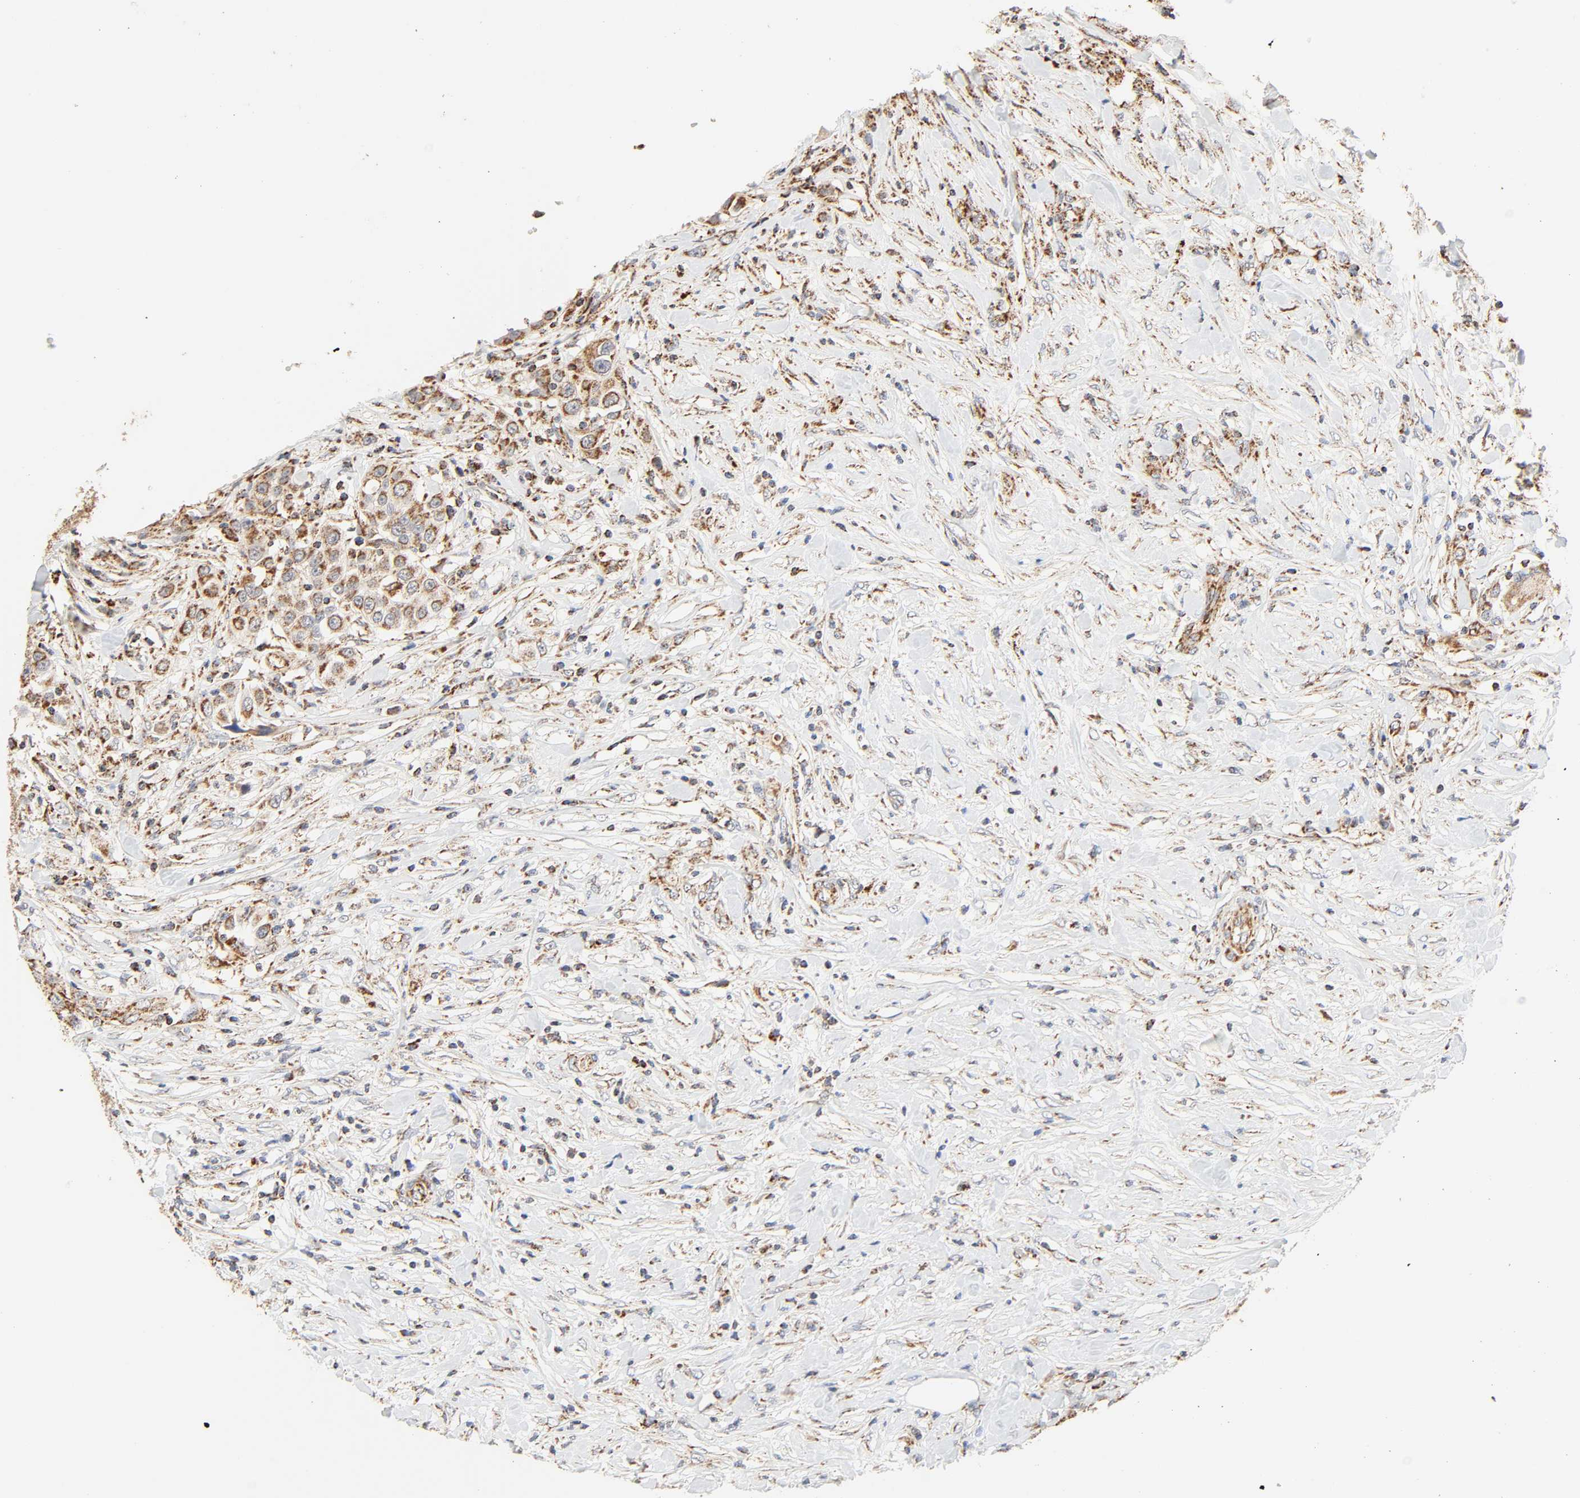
{"staining": {"intensity": "moderate", "quantity": ">75%", "location": "cytoplasmic/membranous"}, "tissue": "urothelial cancer", "cell_type": "Tumor cells", "image_type": "cancer", "snomed": [{"axis": "morphology", "description": "Urothelial carcinoma, High grade"}, {"axis": "topography", "description": "Urinary bladder"}], "caption": "Moderate cytoplasmic/membranous positivity is identified in about >75% of tumor cells in urothelial cancer. The staining is performed using DAB (3,3'-diaminobenzidine) brown chromogen to label protein expression. The nuclei are counter-stained blue using hematoxylin.", "gene": "ZMAT5", "patient": {"sex": "female", "age": 80}}